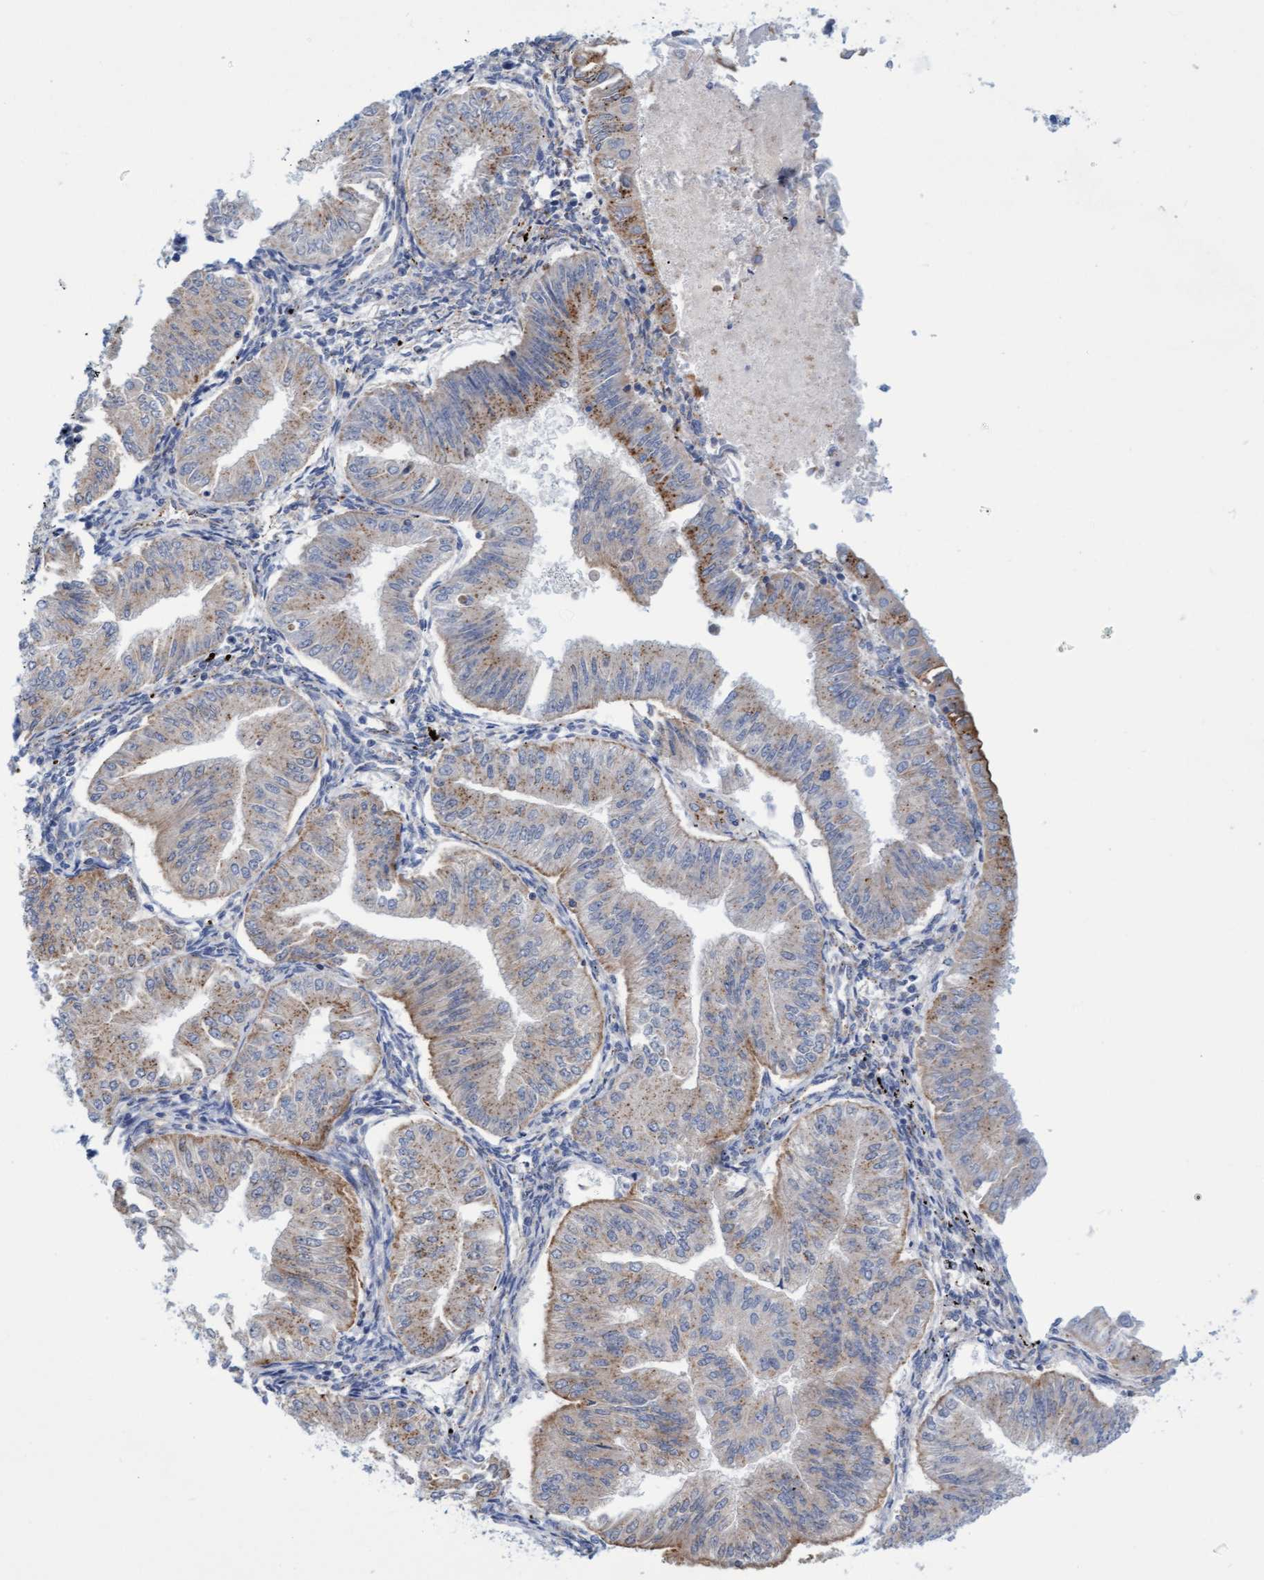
{"staining": {"intensity": "moderate", "quantity": "<25%", "location": "cytoplasmic/membranous"}, "tissue": "endometrial cancer", "cell_type": "Tumor cells", "image_type": "cancer", "snomed": [{"axis": "morphology", "description": "Normal tissue, NOS"}, {"axis": "morphology", "description": "Adenocarcinoma, NOS"}, {"axis": "topography", "description": "Endometrium"}], "caption": "An image of human endometrial cancer (adenocarcinoma) stained for a protein reveals moderate cytoplasmic/membranous brown staining in tumor cells.", "gene": "SGSH", "patient": {"sex": "female", "age": 53}}